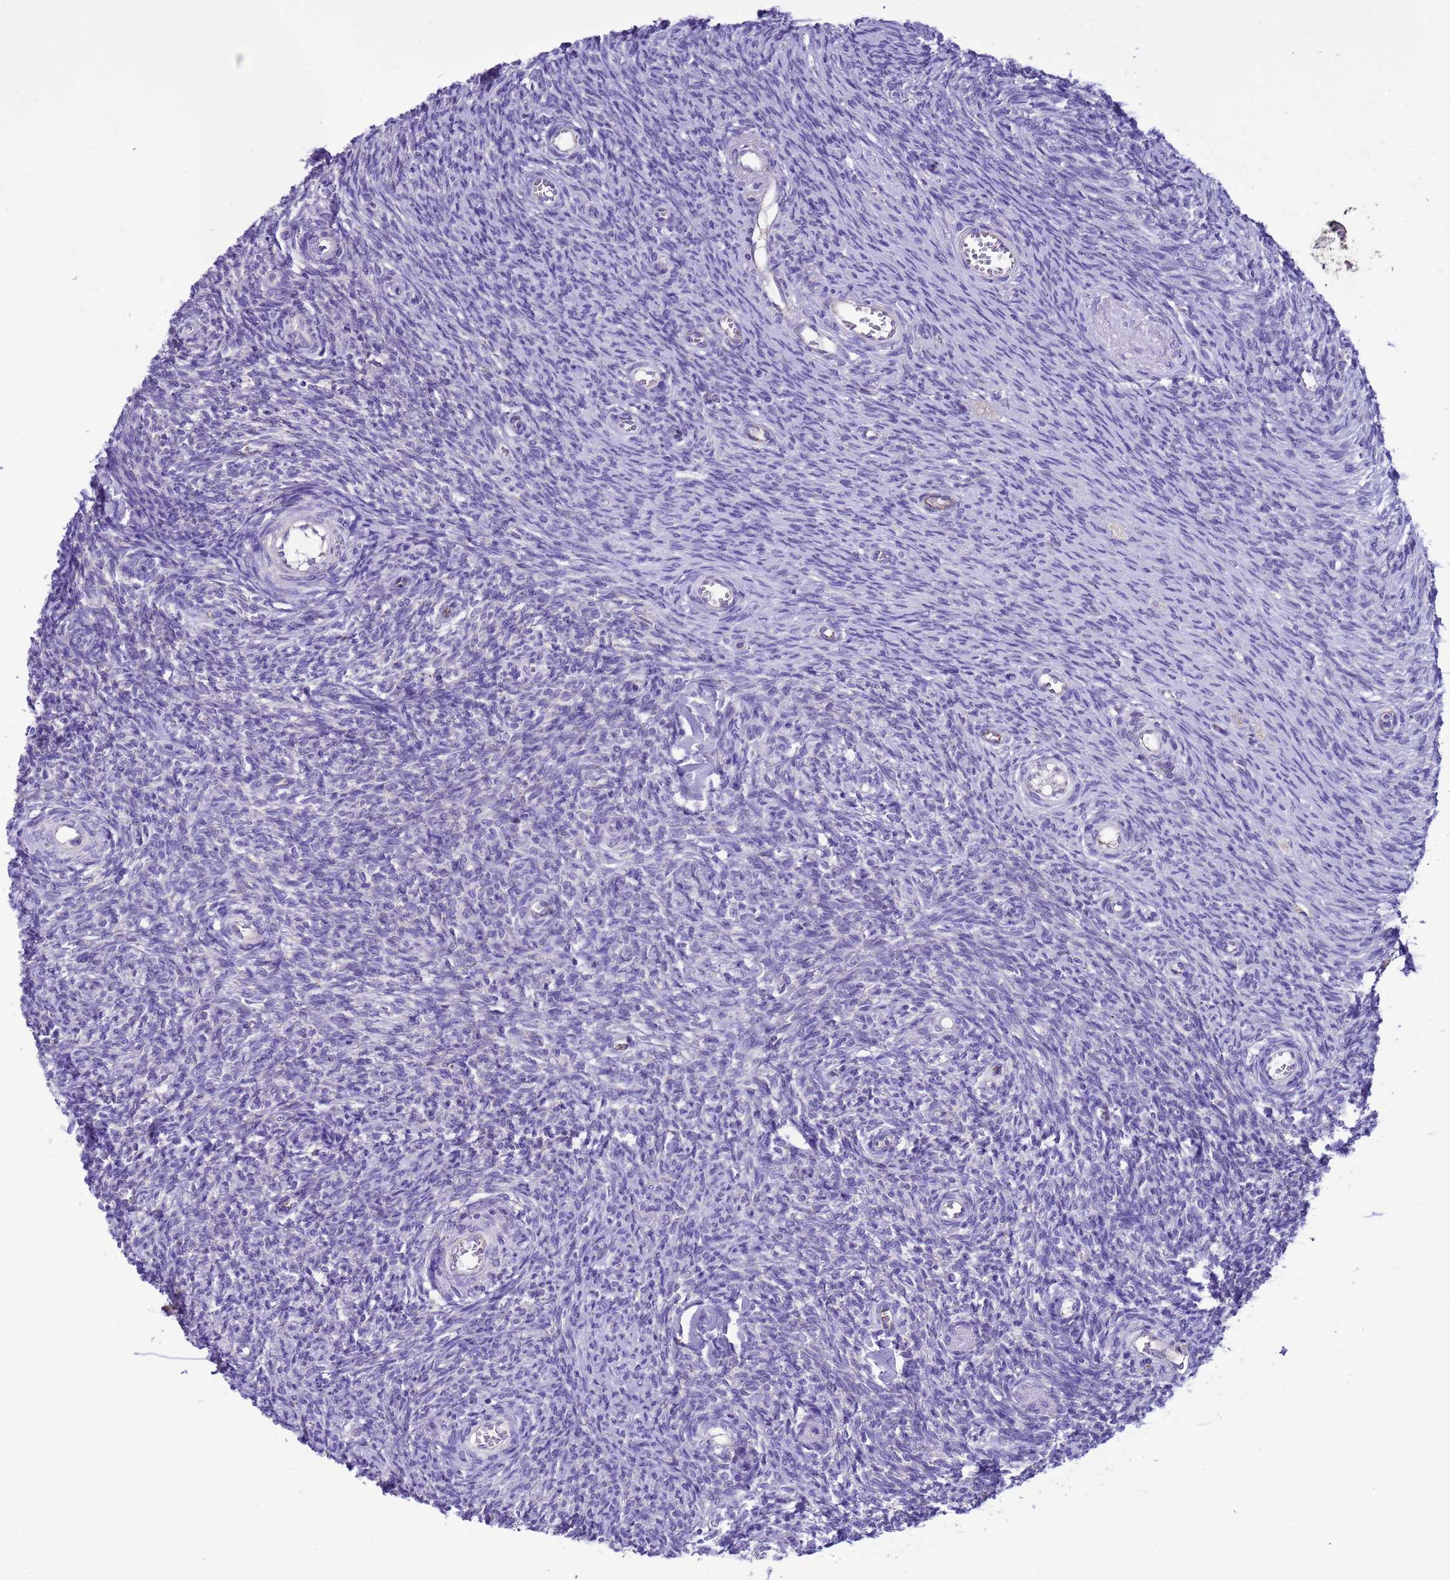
{"staining": {"intensity": "negative", "quantity": "none", "location": "none"}, "tissue": "ovary", "cell_type": "Ovarian stroma cells", "image_type": "normal", "snomed": [{"axis": "morphology", "description": "Normal tissue, NOS"}, {"axis": "topography", "description": "Ovary"}], "caption": "Immunohistochemical staining of normal human ovary exhibits no significant positivity in ovarian stroma cells.", "gene": "CCDC191", "patient": {"sex": "female", "age": 44}}